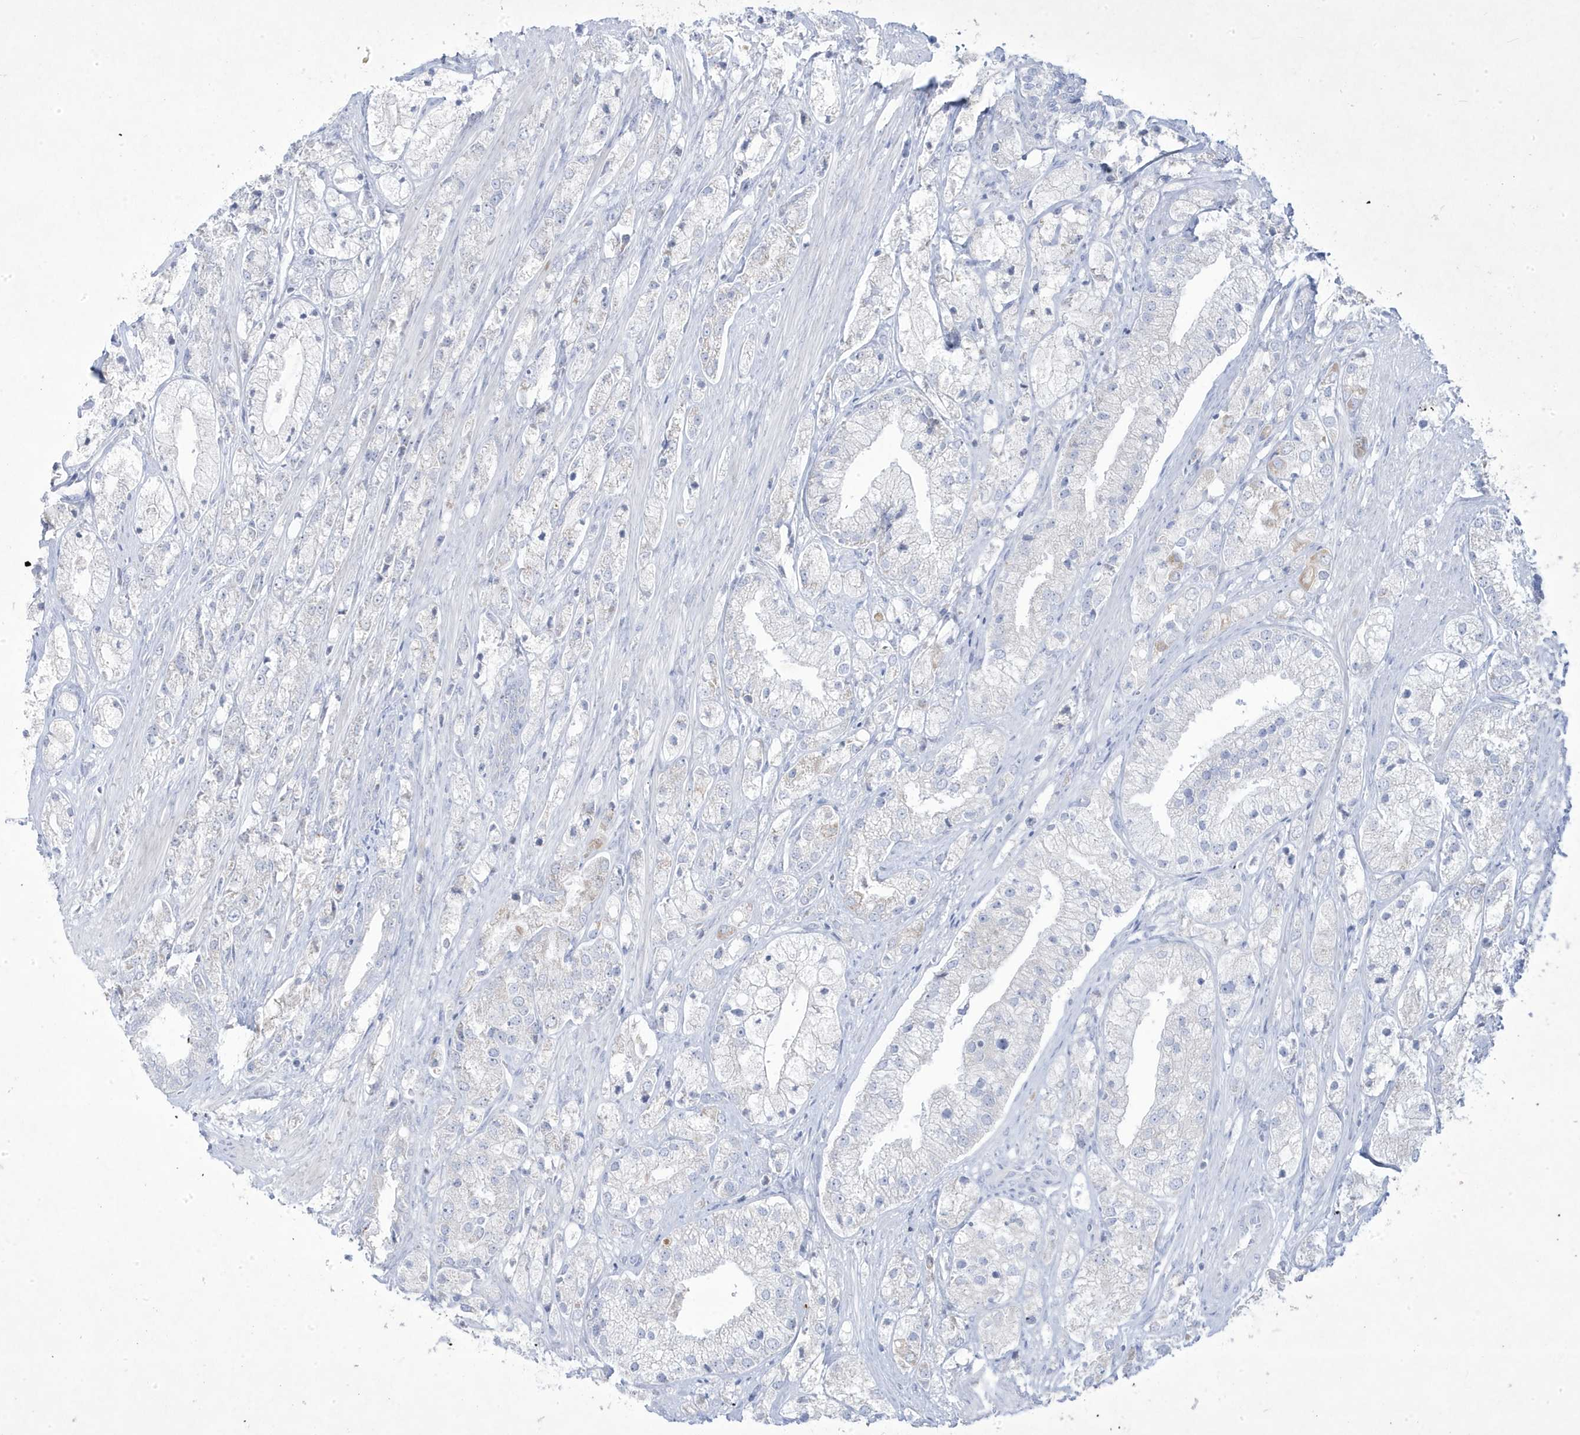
{"staining": {"intensity": "negative", "quantity": "none", "location": "none"}, "tissue": "prostate cancer", "cell_type": "Tumor cells", "image_type": "cancer", "snomed": [{"axis": "morphology", "description": "Adenocarcinoma, High grade"}, {"axis": "topography", "description": "Prostate"}], "caption": "Immunohistochemical staining of human prostate cancer (high-grade adenocarcinoma) demonstrates no significant expression in tumor cells. The staining was performed using DAB to visualize the protein expression in brown, while the nuclei were stained in blue with hematoxylin (Magnification: 20x).", "gene": "ADAMTSL3", "patient": {"sex": "male", "age": 50}}